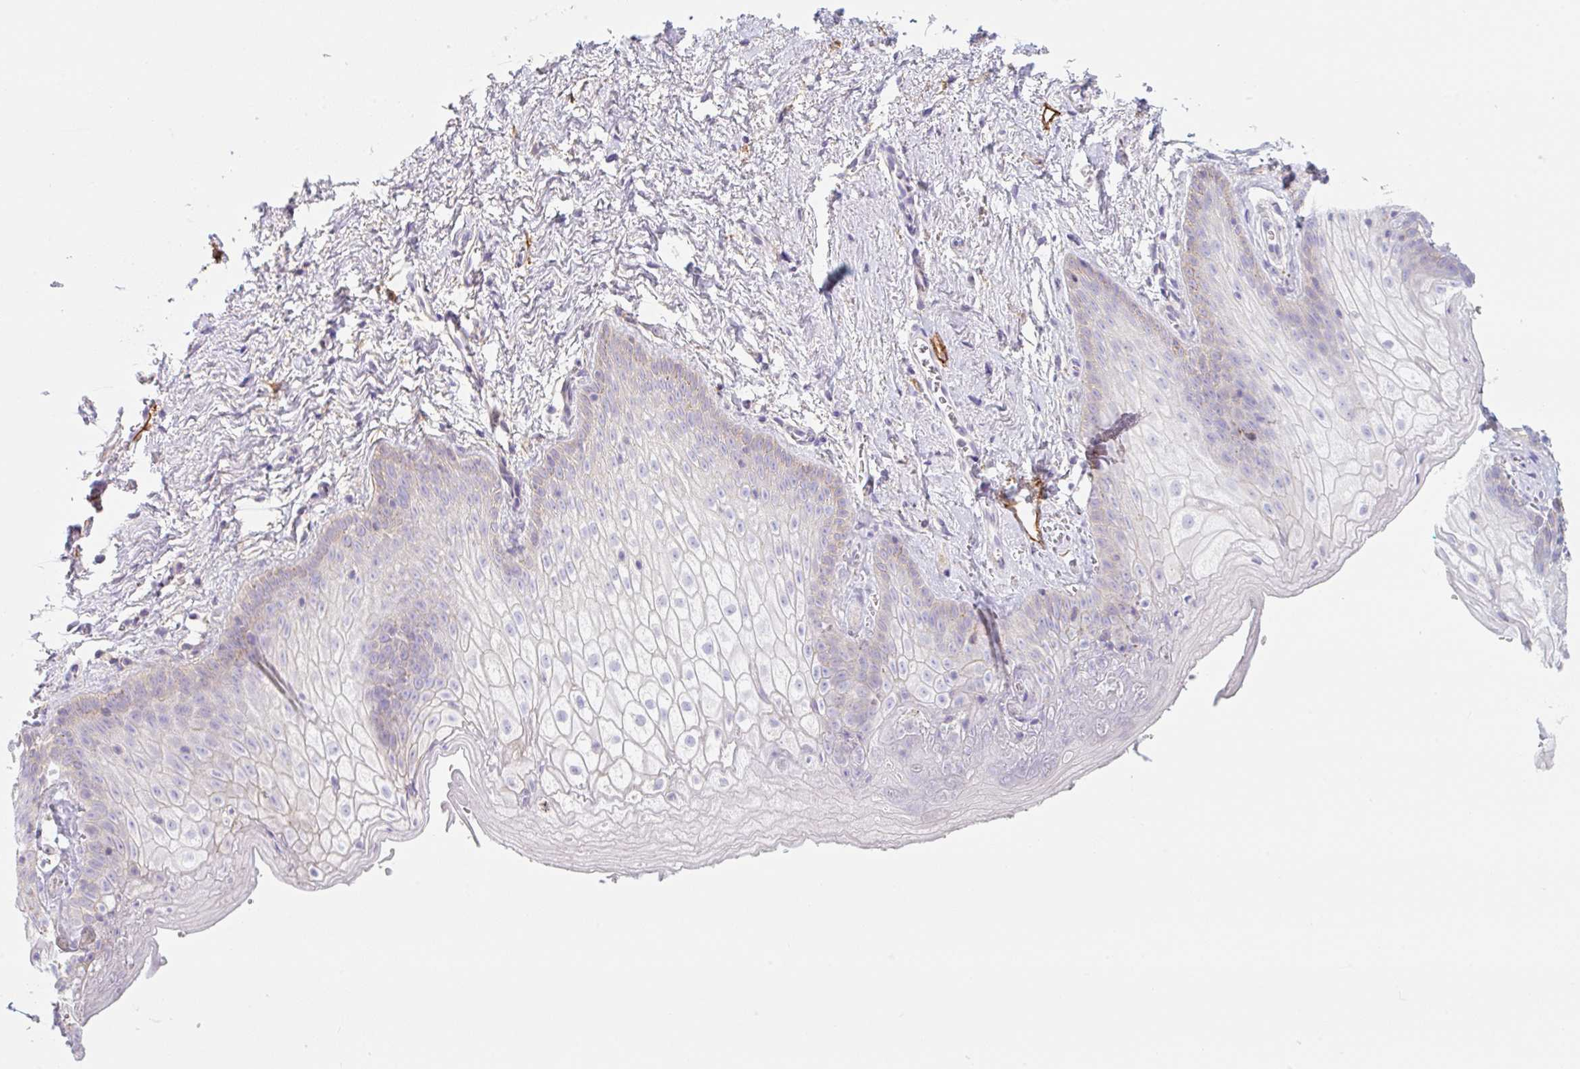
{"staining": {"intensity": "negative", "quantity": "none", "location": "none"}, "tissue": "vagina", "cell_type": "Squamous epithelial cells", "image_type": "normal", "snomed": [{"axis": "morphology", "description": "Normal tissue, NOS"}, {"axis": "topography", "description": "Vulva"}, {"axis": "topography", "description": "Vagina"}, {"axis": "topography", "description": "Peripheral nerve tissue"}], "caption": "Immunohistochemistry (IHC) of normal human vagina shows no positivity in squamous epithelial cells.", "gene": "LYVE1", "patient": {"sex": "female", "age": 66}}